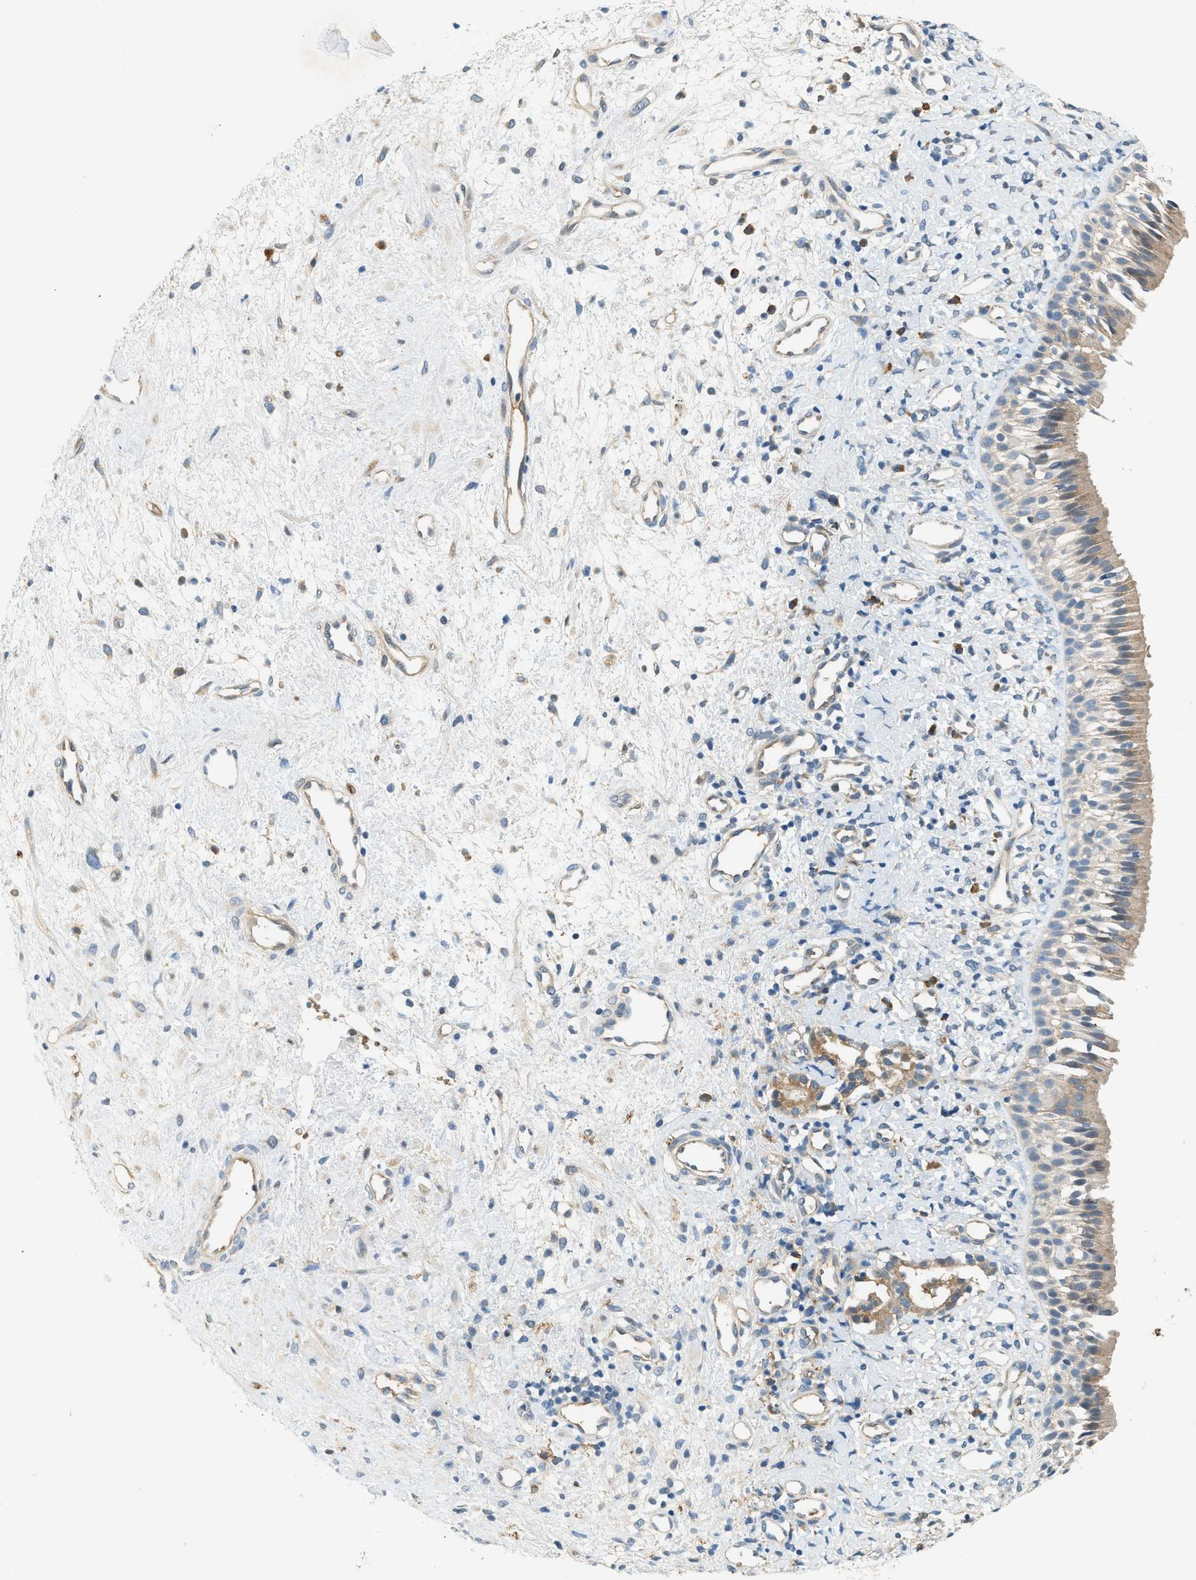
{"staining": {"intensity": "moderate", "quantity": "25%-75%", "location": "cytoplasmic/membranous"}, "tissue": "nasopharynx", "cell_type": "Respiratory epithelial cells", "image_type": "normal", "snomed": [{"axis": "morphology", "description": "Normal tissue, NOS"}, {"axis": "morphology", "description": "Inflammation, NOS"}, {"axis": "topography", "description": "Nasopharynx"}], "caption": "This photomicrograph exhibits immunohistochemistry (IHC) staining of unremarkable human nasopharynx, with medium moderate cytoplasmic/membranous positivity in approximately 25%-75% of respiratory epithelial cells.", "gene": "CYTH2", "patient": {"sex": "female", "age": 55}}